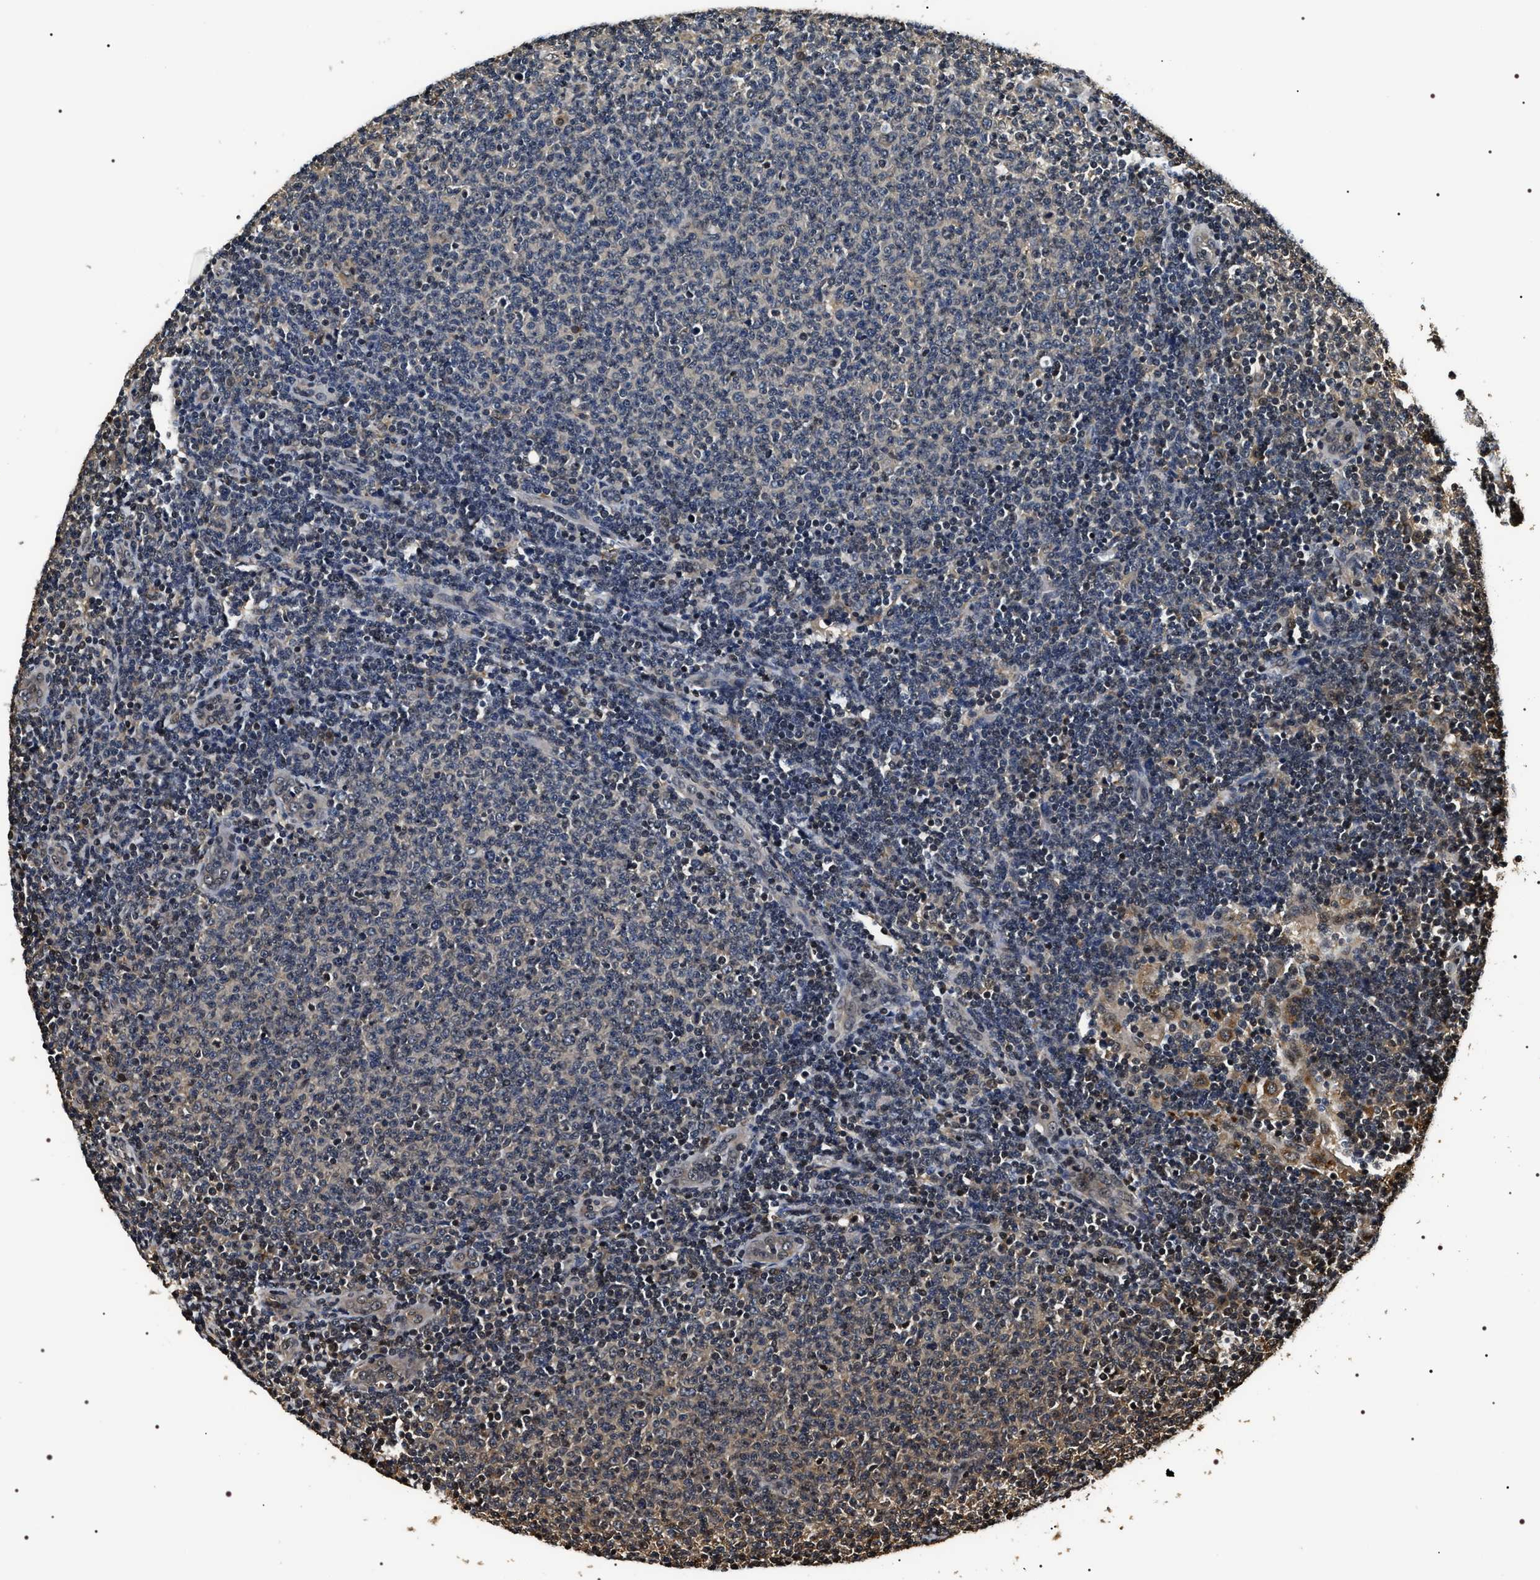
{"staining": {"intensity": "weak", "quantity": "<25%", "location": "cytoplasmic/membranous"}, "tissue": "lymphoma", "cell_type": "Tumor cells", "image_type": "cancer", "snomed": [{"axis": "morphology", "description": "Malignant lymphoma, non-Hodgkin's type, Low grade"}, {"axis": "topography", "description": "Lymph node"}], "caption": "High magnification brightfield microscopy of lymphoma stained with DAB (3,3'-diaminobenzidine) (brown) and counterstained with hematoxylin (blue): tumor cells show no significant positivity.", "gene": "ARHGAP22", "patient": {"sex": "male", "age": 66}}